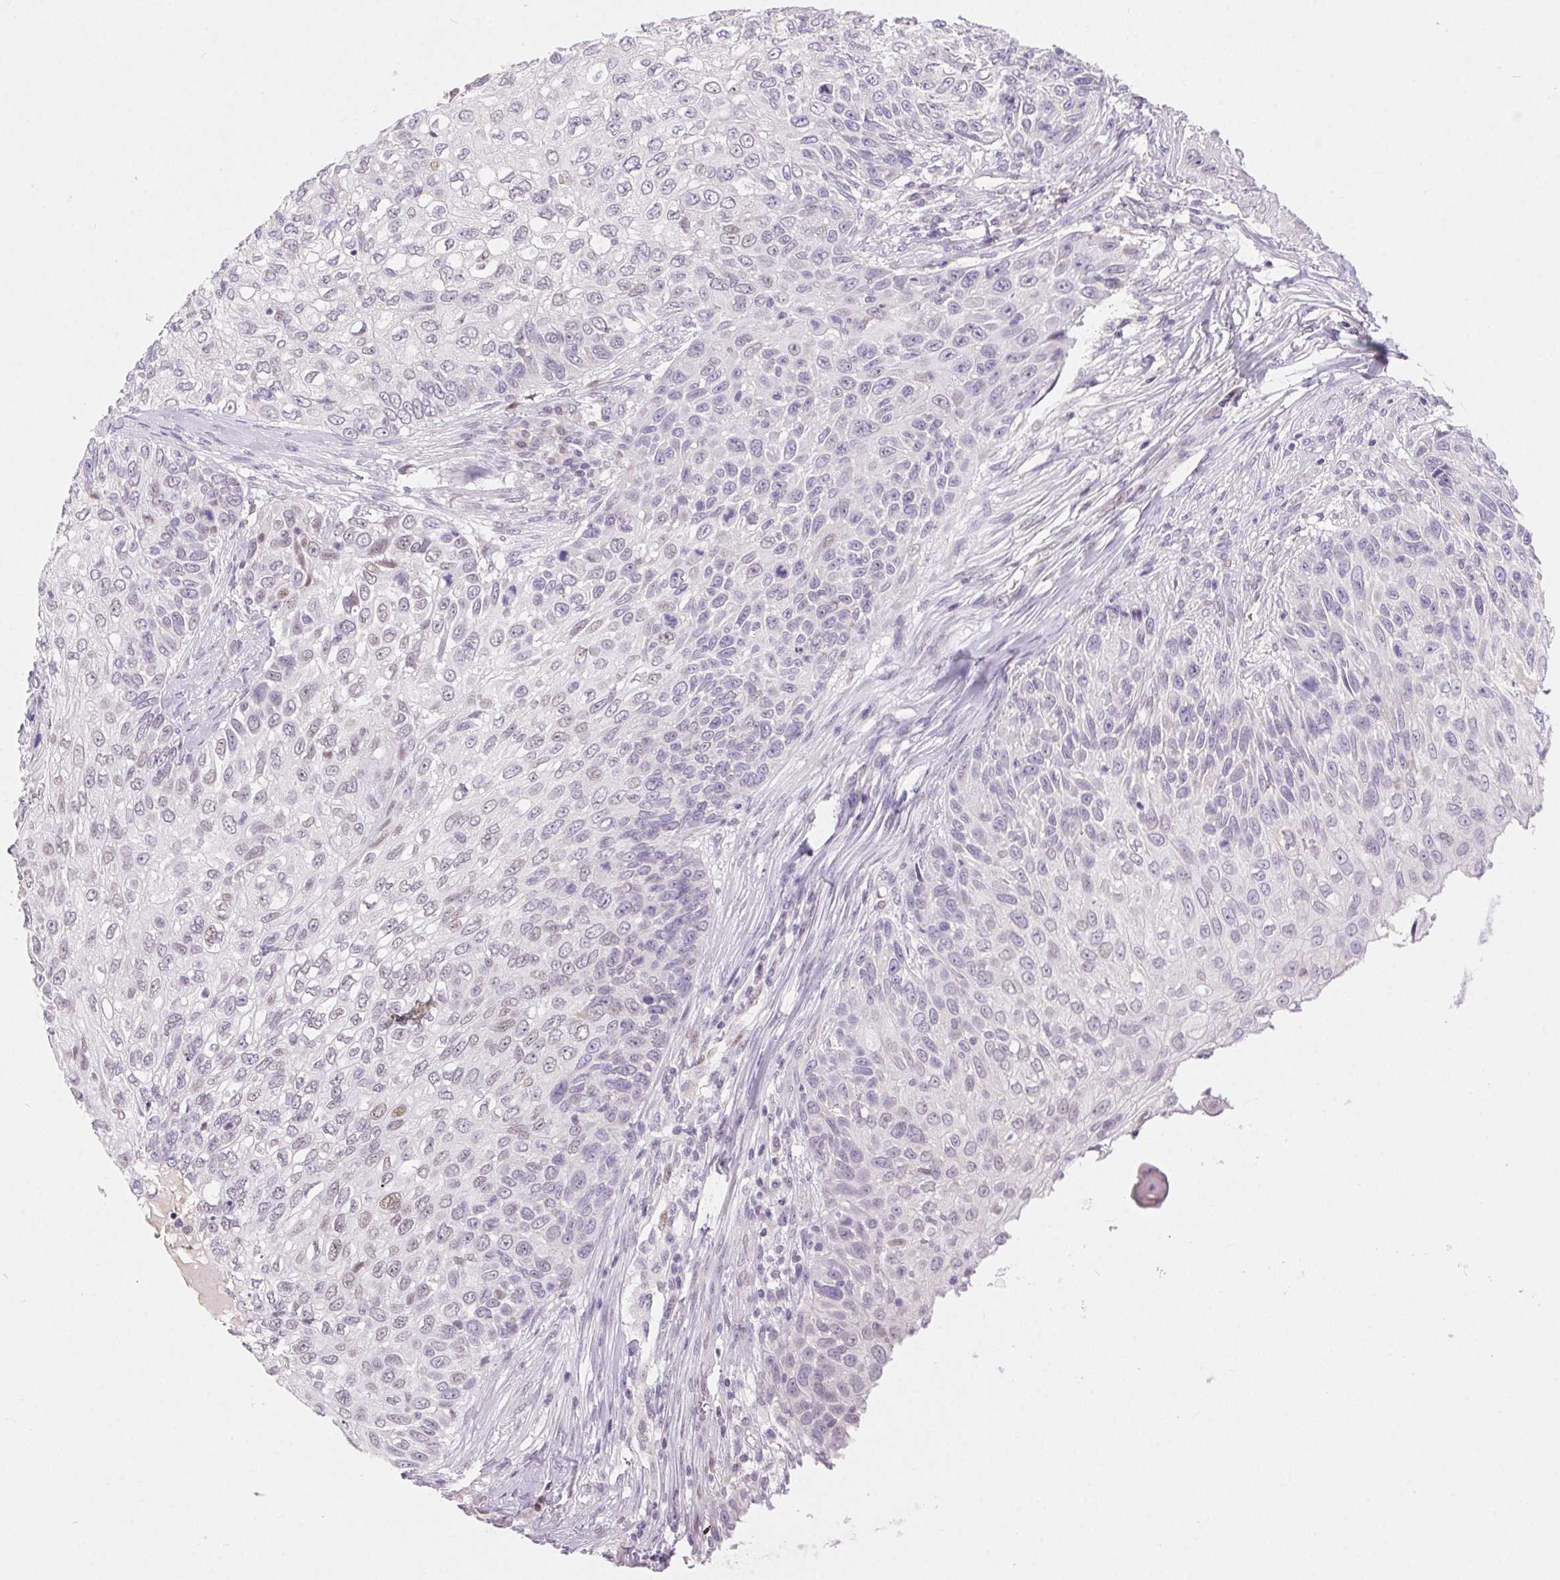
{"staining": {"intensity": "moderate", "quantity": "25%-75%", "location": "nuclear"}, "tissue": "skin cancer", "cell_type": "Tumor cells", "image_type": "cancer", "snomed": [{"axis": "morphology", "description": "Squamous cell carcinoma, NOS"}, {"axis": "topography", "description": "Skin"}], "caption": "Tumor cells show medium levels of moderate nuclear positivity in about 25%-75% of cells in human skin cancer (squamous cell carcinoma).", "gene": "DPPA5", "patient": {"sex": "male", "age": 92}}